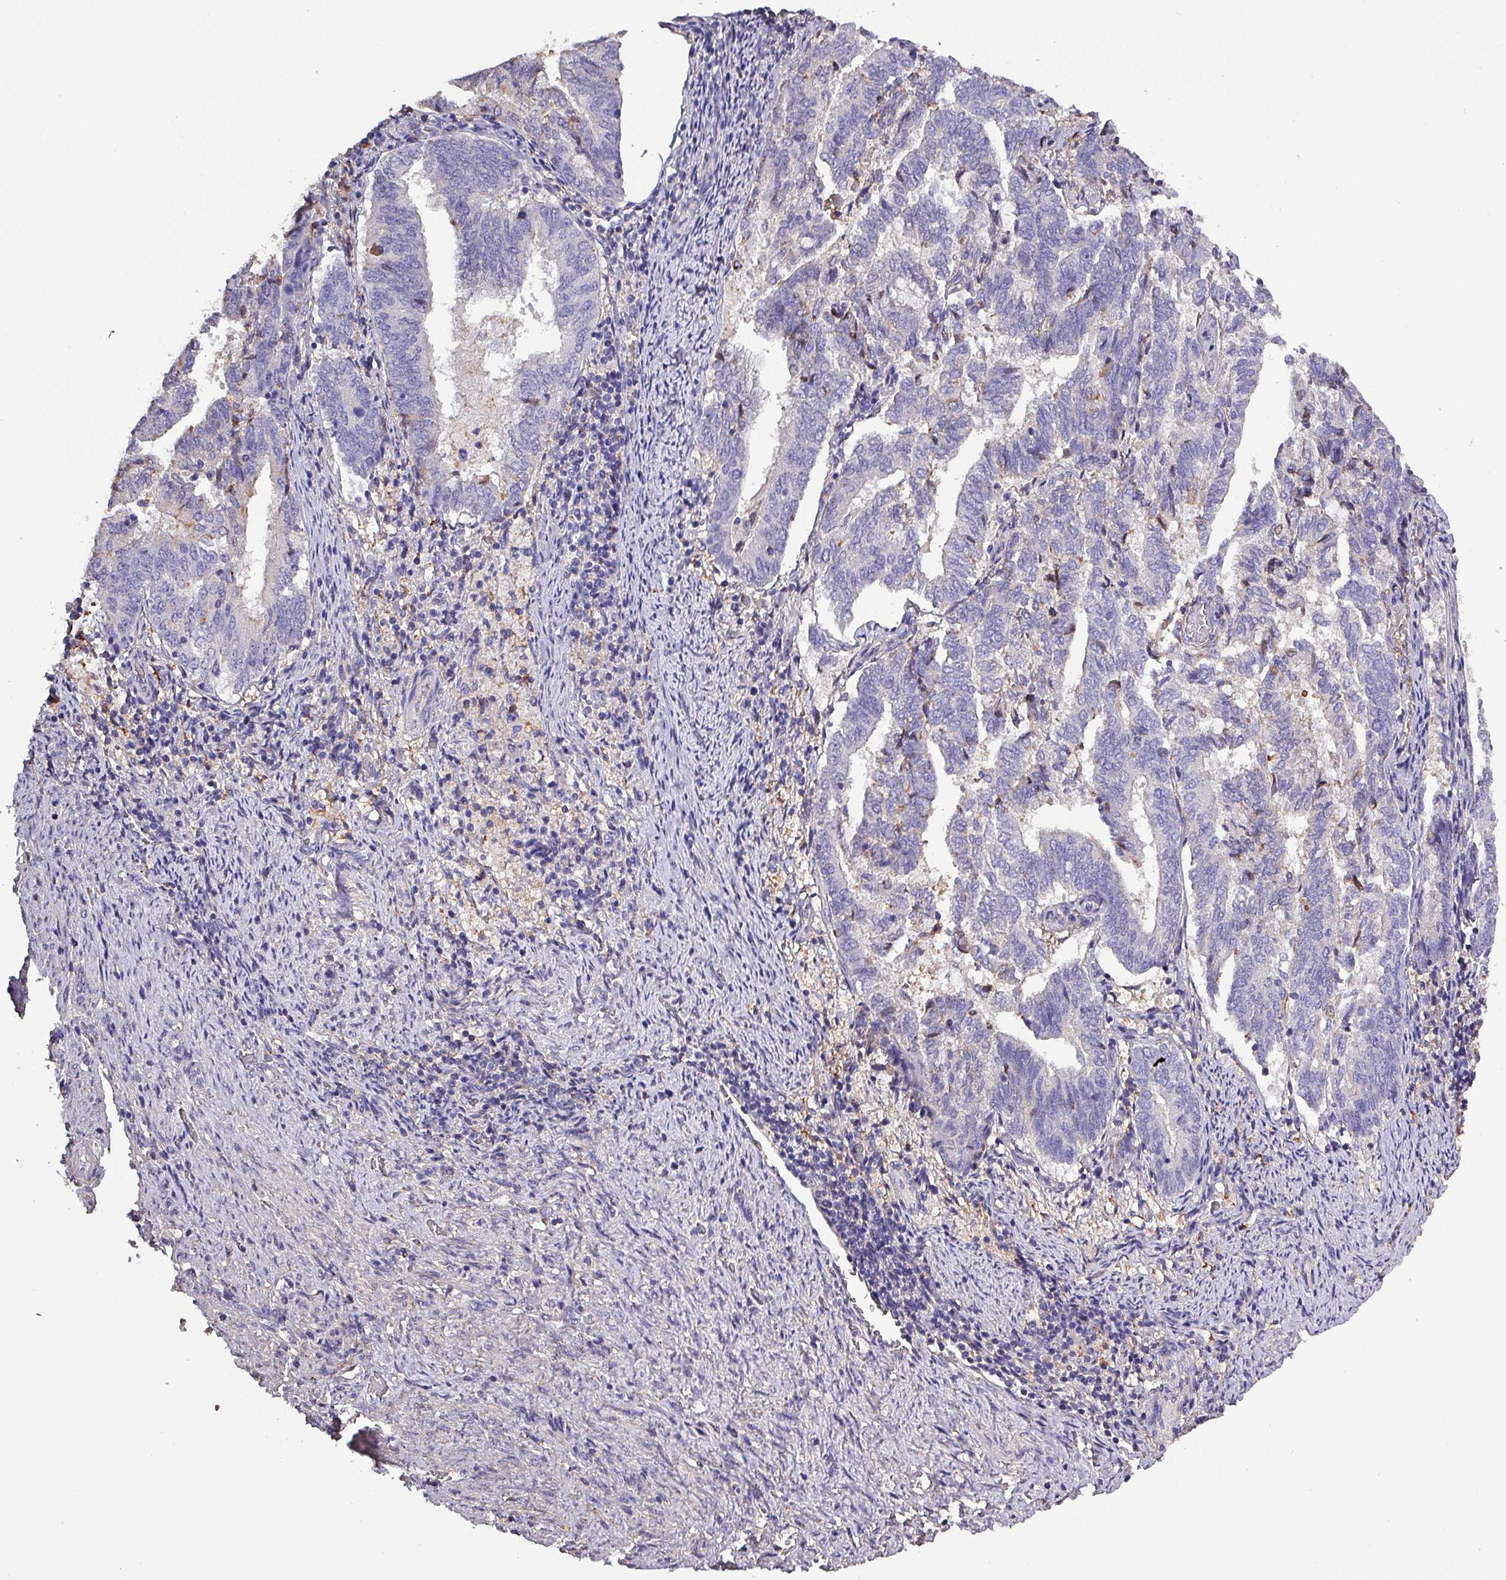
{"staining": {"intensity": "negative", "quantity": "none", "location": "none"}, "tissue": "endometrial cancer", "cell_type": "Tumor cells", "image_type": "cancer", "snomed": [{"axis": "morphology", "description": "Adenocarcinoma, NOS"}, {"axis": "topography", "description": "Endometrium"}], "caption": "Endometrial adenocarcinoma was stained to show a protein in brown. There is no significant staining in tumor cells. The staining was performed using DAB (3,3'-diaminobenzidine) to visualize the protein expression in brown, while the nuclei were stained in blue with hematoxylin (Magnification: 20x).", "gene": "HTRA4", "patient": {"sex": "female", "age": 80}}